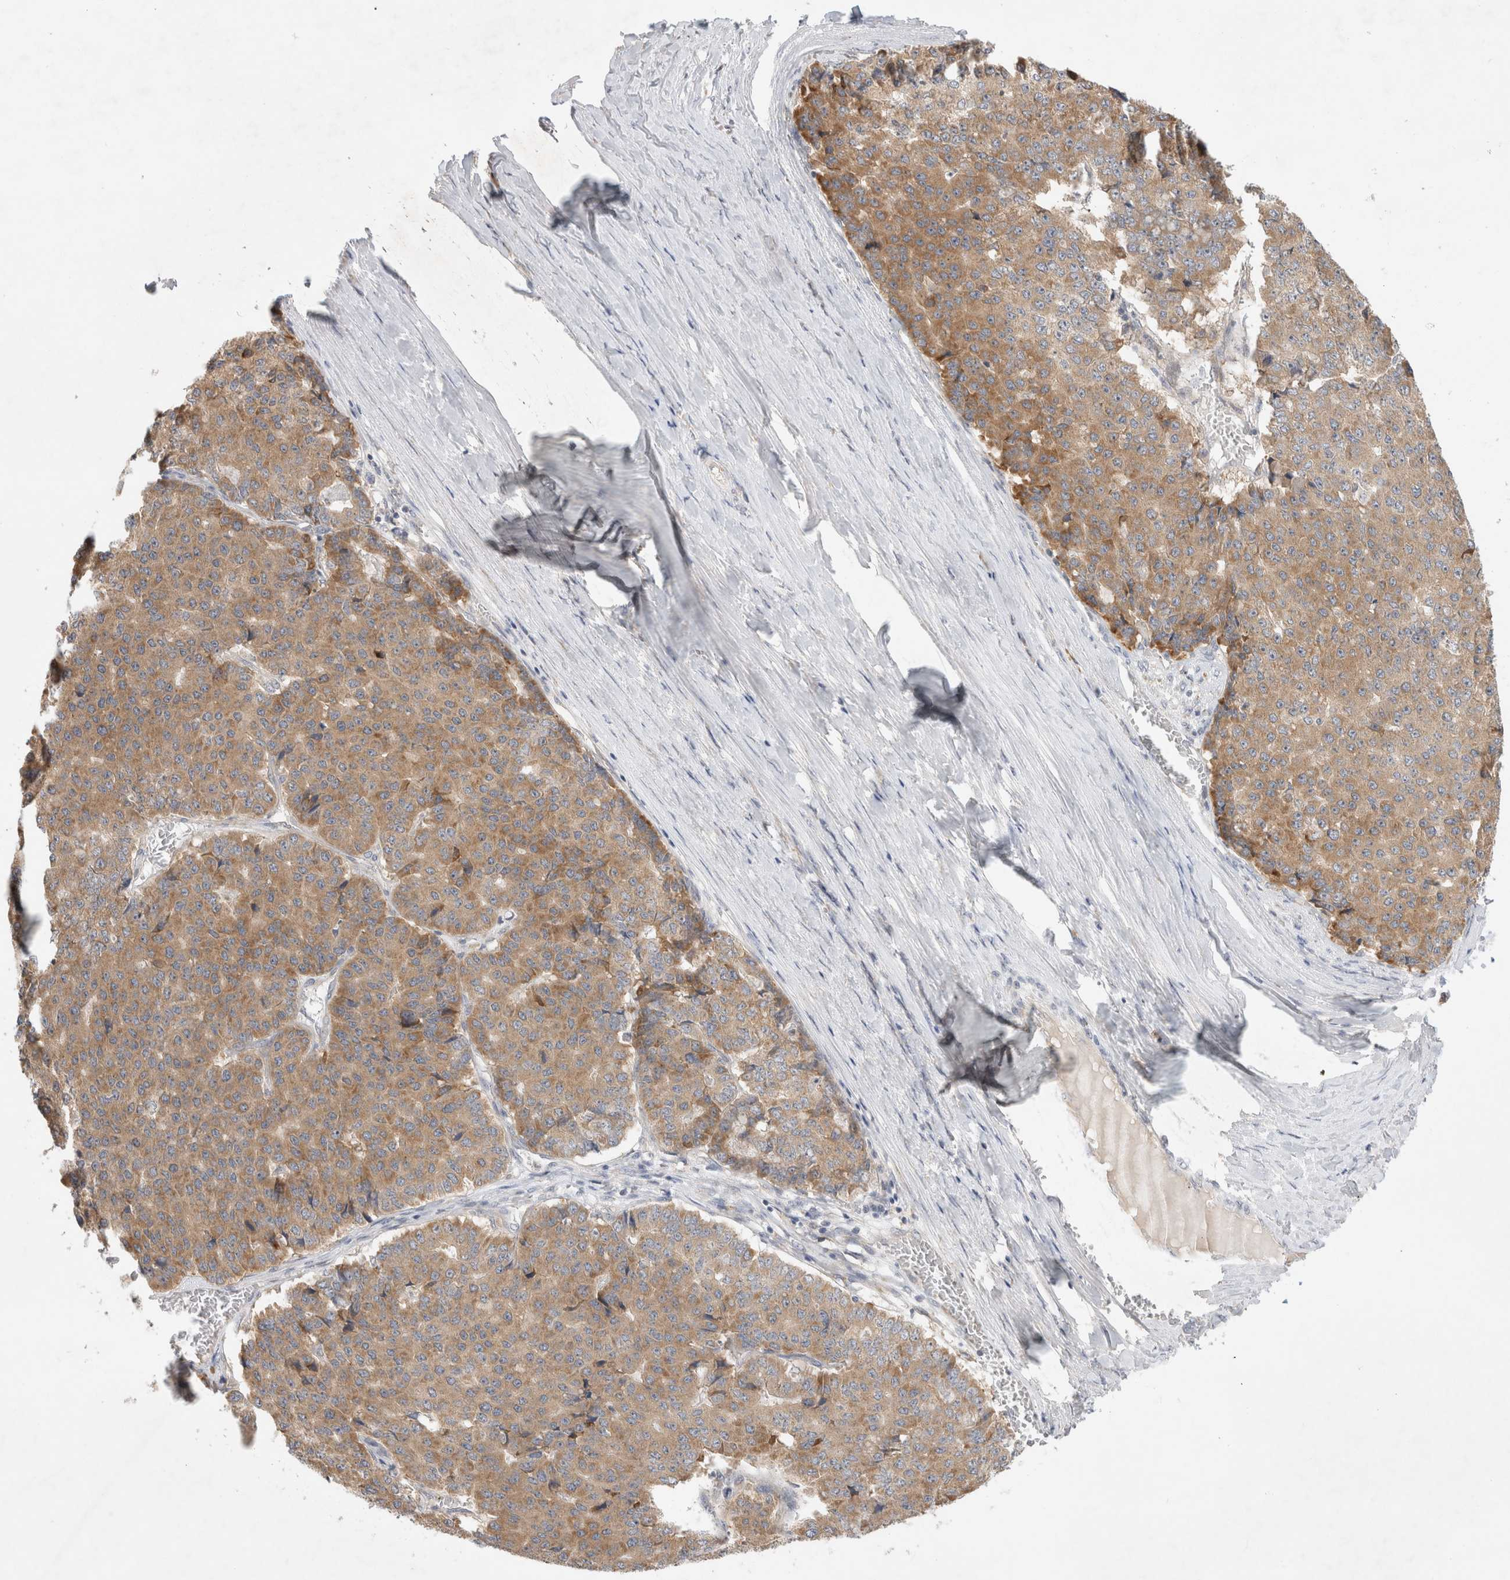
{"staining": {"intensity": "moderate", "quantity": ">75%", "location": "cytoplasmic/membranous"}, "tissue": "pancreatic cancer", "cell_type": "Tumor cells", "image_type": "cancer", "snomed": [{"axis": "morphology", "description": "Adenocarcinoma, NOS"}, {"axis": "topography", "description": "Pancreas"}], "caption": "This histopathology image demonstrates immunohistochemistry staining of human pancreatic cancer (adenocarcinoma), with medium moderate cytoplasmic/membranous staining in approximately >75% of tumor cells.", "gene": "NEDD4L", "patient": {"sex": "male", "age": 50}}